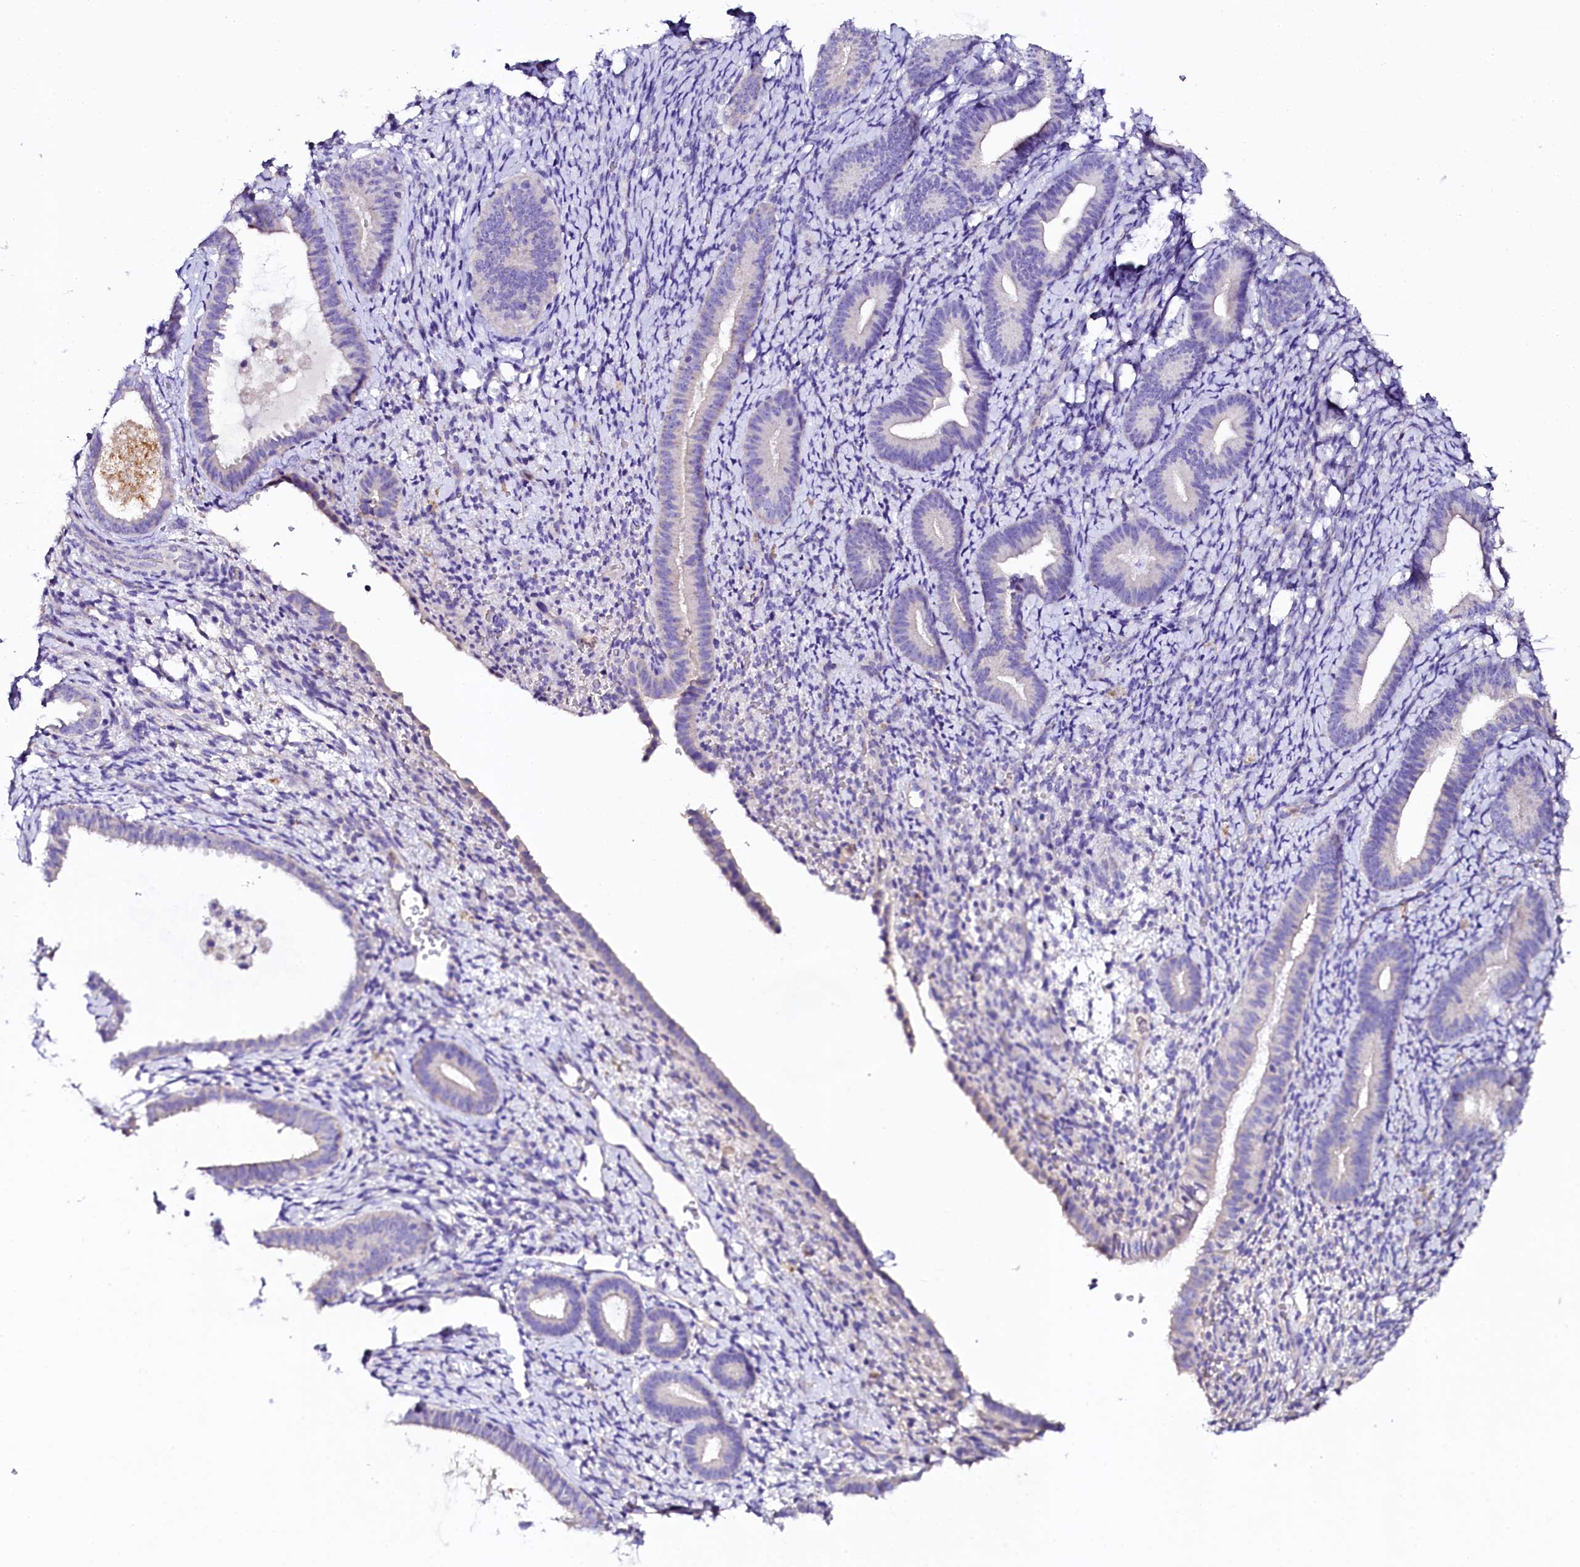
{"staining": {"intensity": "negative", "quantity": "none", "location": "none"}, "tissue": "endometrium", "cell_type": "Cells in endometrial stroma", "image_type": "normal", "snomed": [{"axis": "morphology", "description": "Normal tissue, NOS"}, {"axis": "topography", "description": "Endometrium"}], "caption": "The micrograph reveals no staining of cells in endometrial stroma in normal endometrium. The staining is performed using DAB (3,3'-diaminobenzidine) brown chromogen with nuclei counter-stained in using hematoxylin.", "gene": "NAA16", "patient": {"sex": "female", "age": 65}}